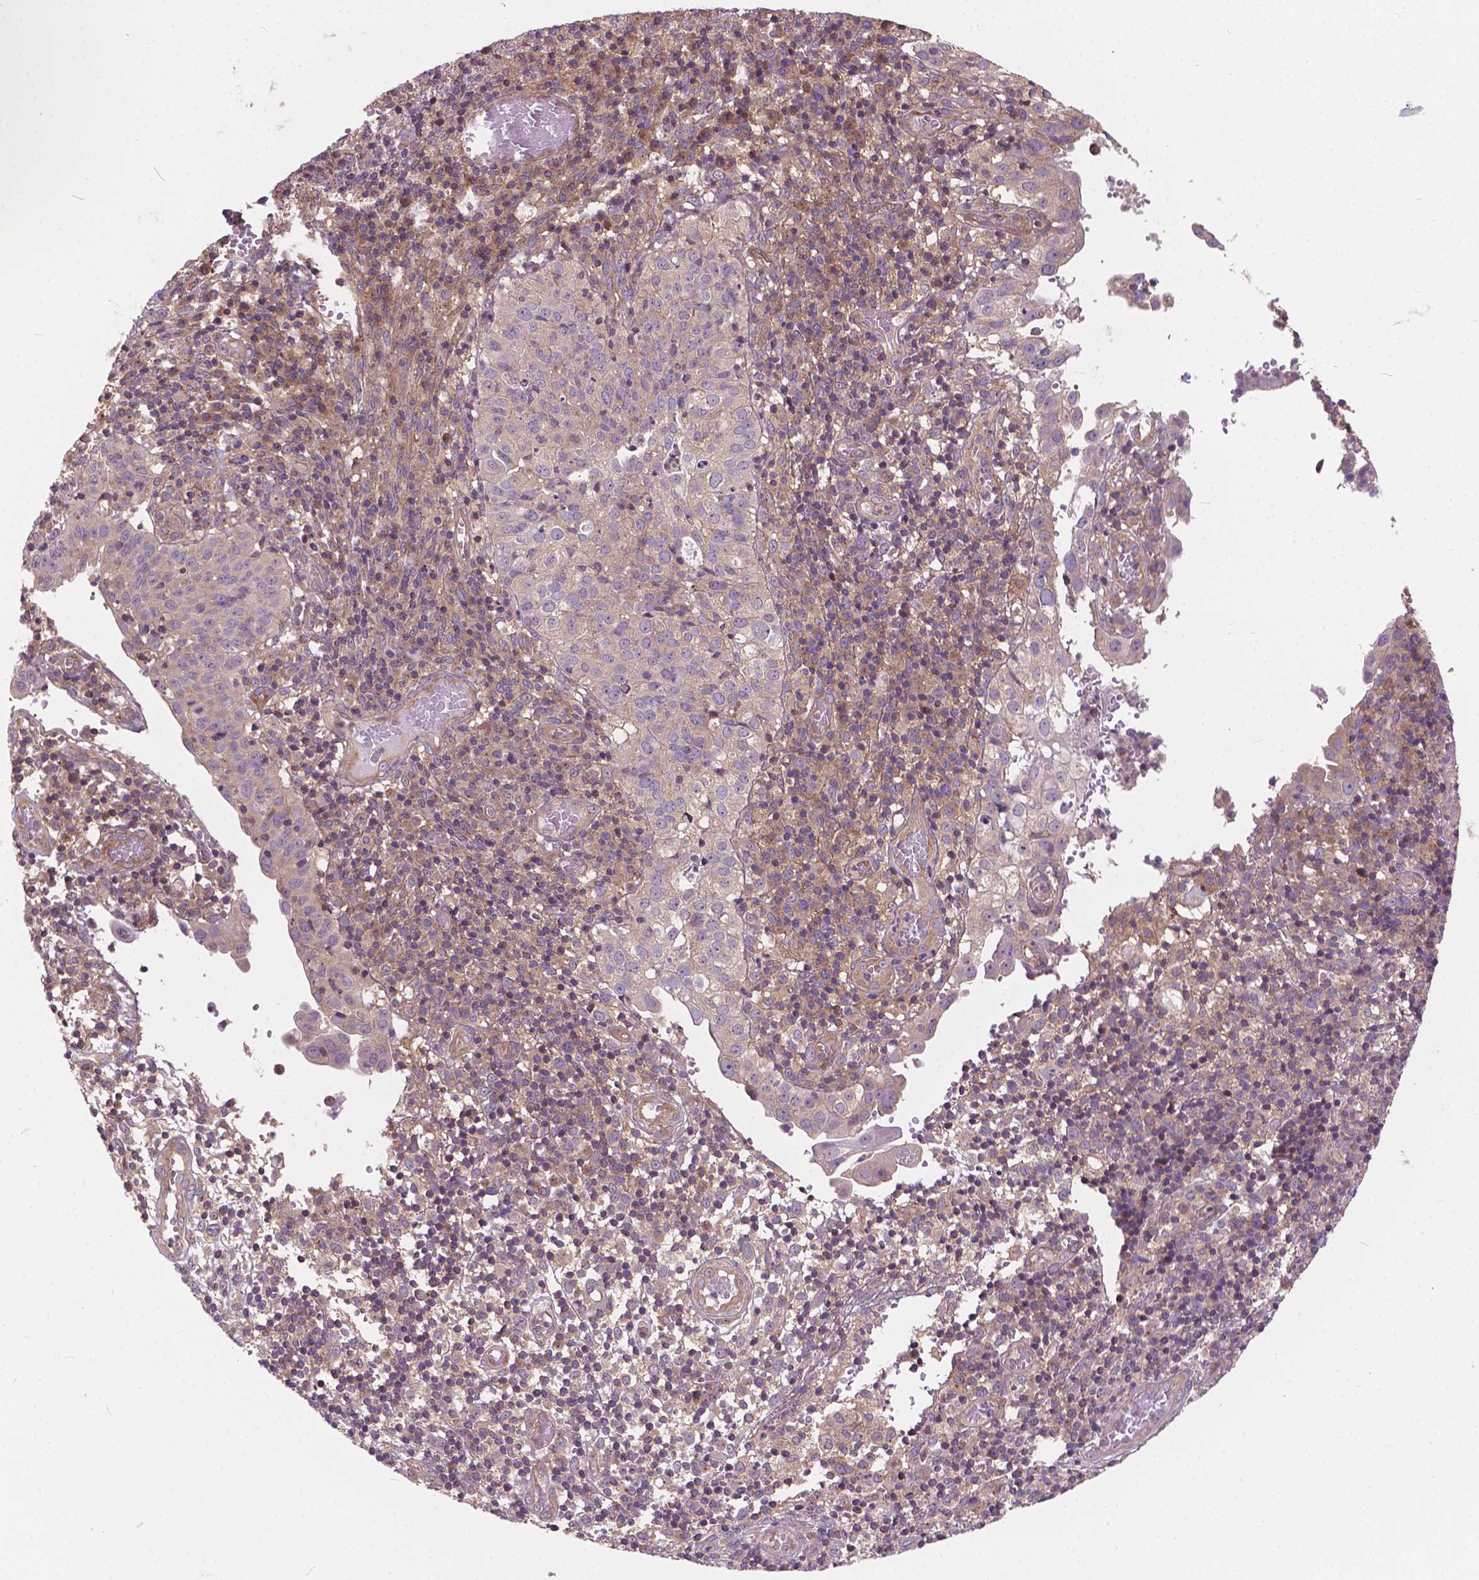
{"staining": {"intensity": "negative", "quantity": "none", "location": "none"}, "tissue": "cervical cancer", "cell_type": "Tumor cells", "image_type": "cancer", "snomed": [{"axis": "morphology", "description": "Squamous cell carcinoma, NOS"}, {"axis": "topography", "description": "Cervix"}], "caption": "Cervical cancer (squamous cell carcinoma) was stained to show a protein in brown. There is no significant positivity in tumor cells.", "gene": "MZT1", "patient": {"sex": "female", "age": 39}}